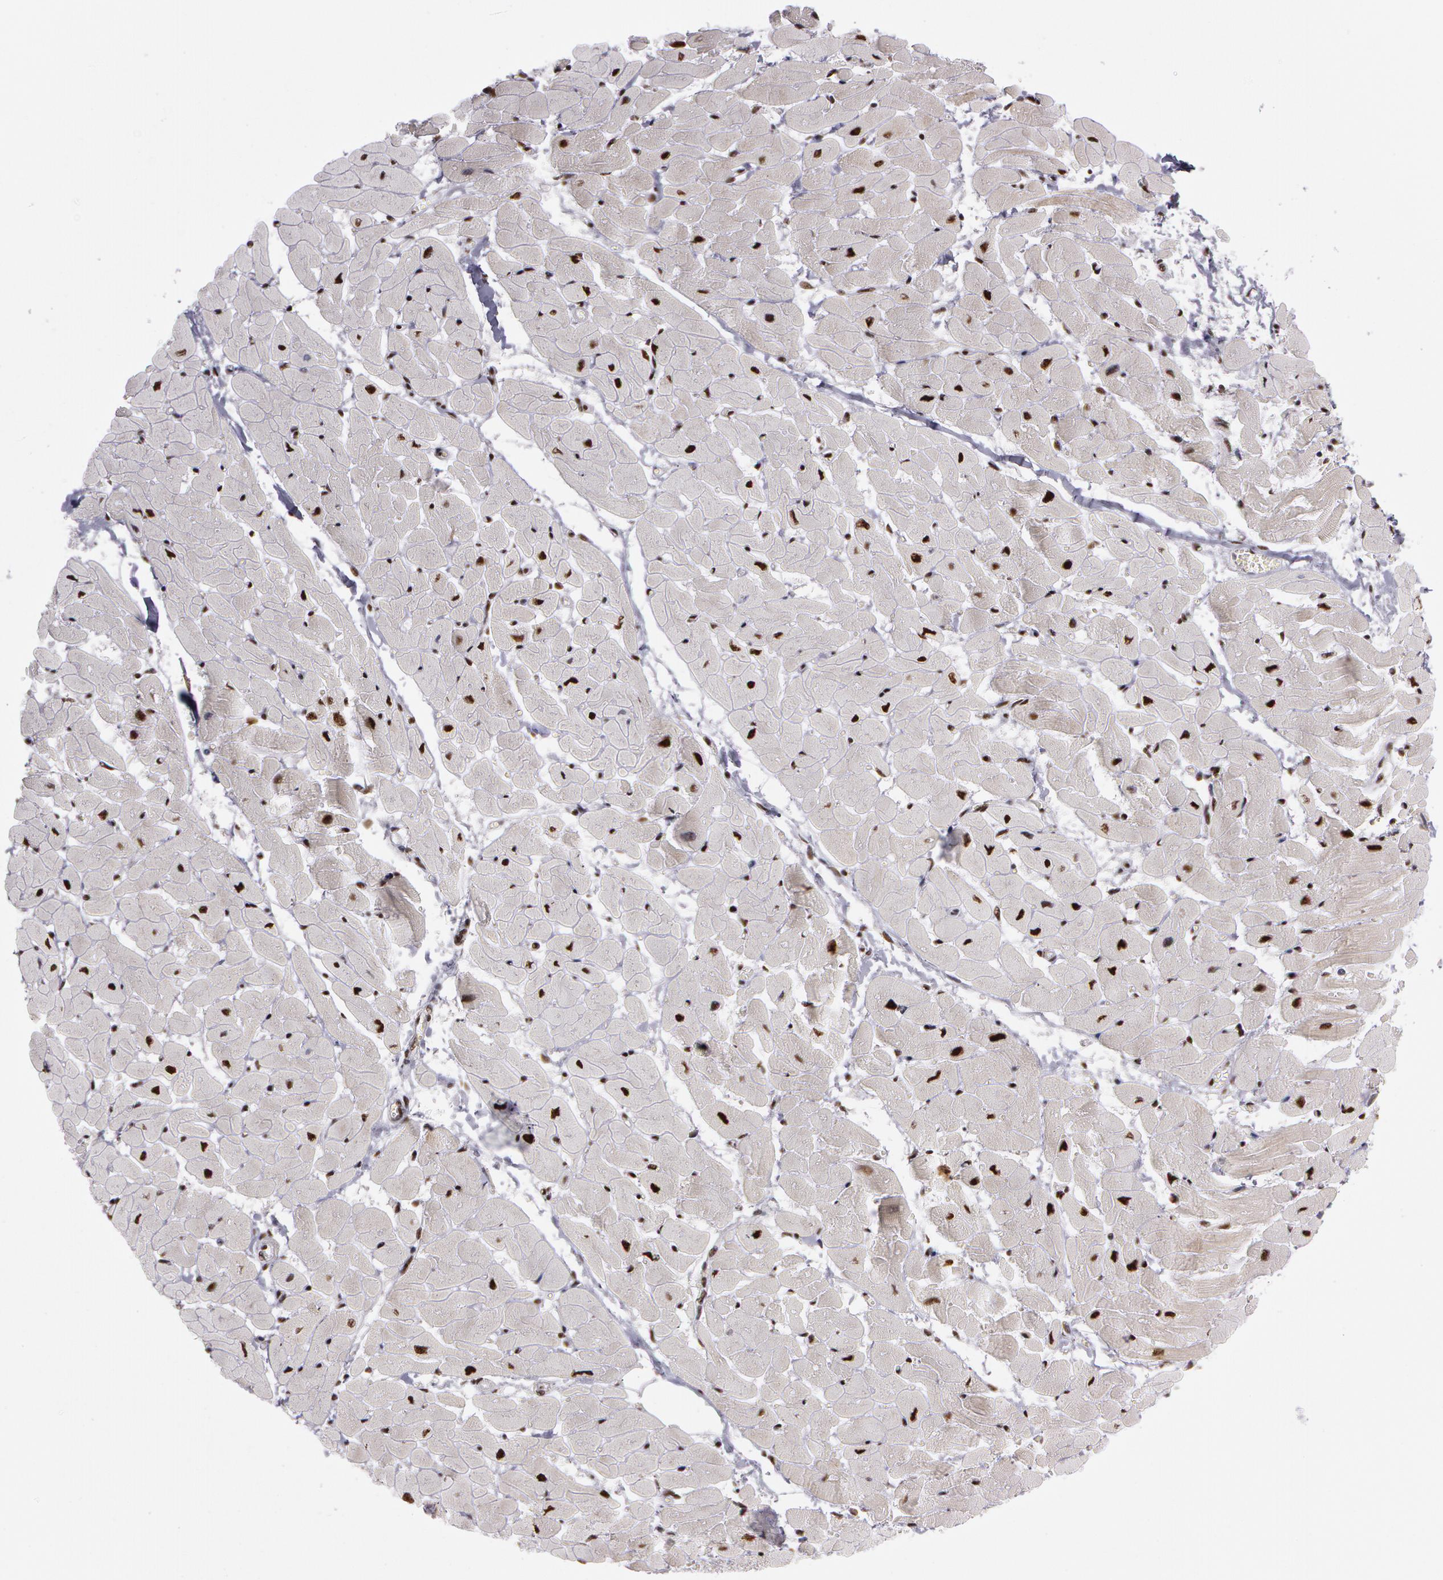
{"staining": {"intensity": "moderate", "quantity": ">75%", "location": "nuclear"}, "tissue": "heart muscle", "cell_type": "Cardiomyocytes", "image_type": "normal", "snomed": [{"axis": "morphology", "description": "Normal tissue, NOS"}, {"axis": "topography", "description": "Heart"}], "caption": "Protein positivity by IHC displays moderate nuclear expression in about >75% of cardiomyocytes in normal heart muscle.", "gene": "PNN", "patient": {"sex": "female", "age": 19}}